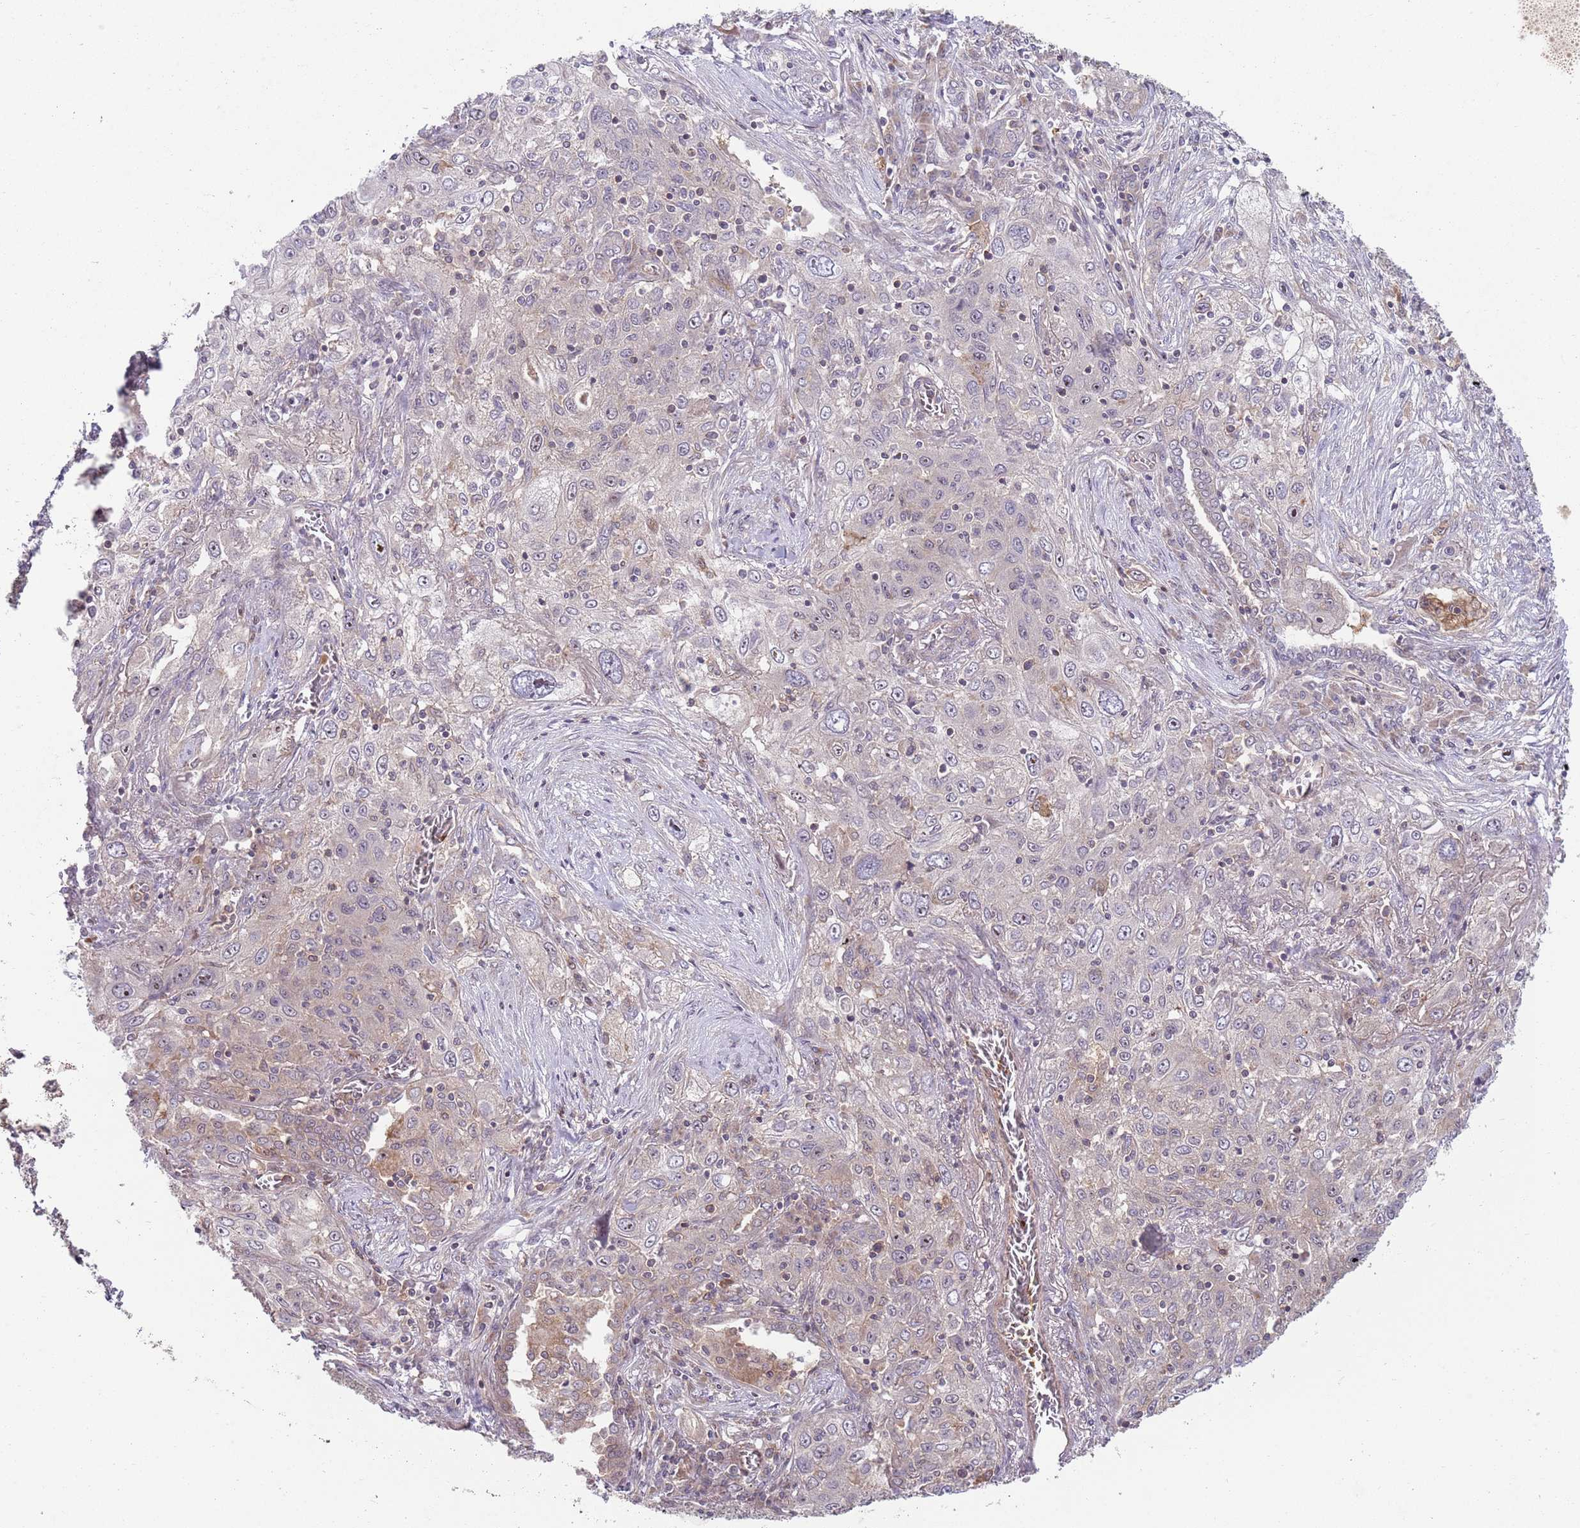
{"staining": {"intensity": "negative", "quantity": "none", "location": "none"}, "tissue": "lung cancer", "cell_type": "Tumor cells", "image_type": "cancer", "snomed": [{"axis": "morphology", "description": "Squamous cell carcinoma, NOS"}, {"axis": "topography", "description": "Lung"}], "caption": "Human lung squamous cell carcinoma stained for a protein using immunohistochemistry (IHC) exhibits no positivity in tumor cells.", "gene": "GGA1", "patient": {"sex": "female", "age": 69}}